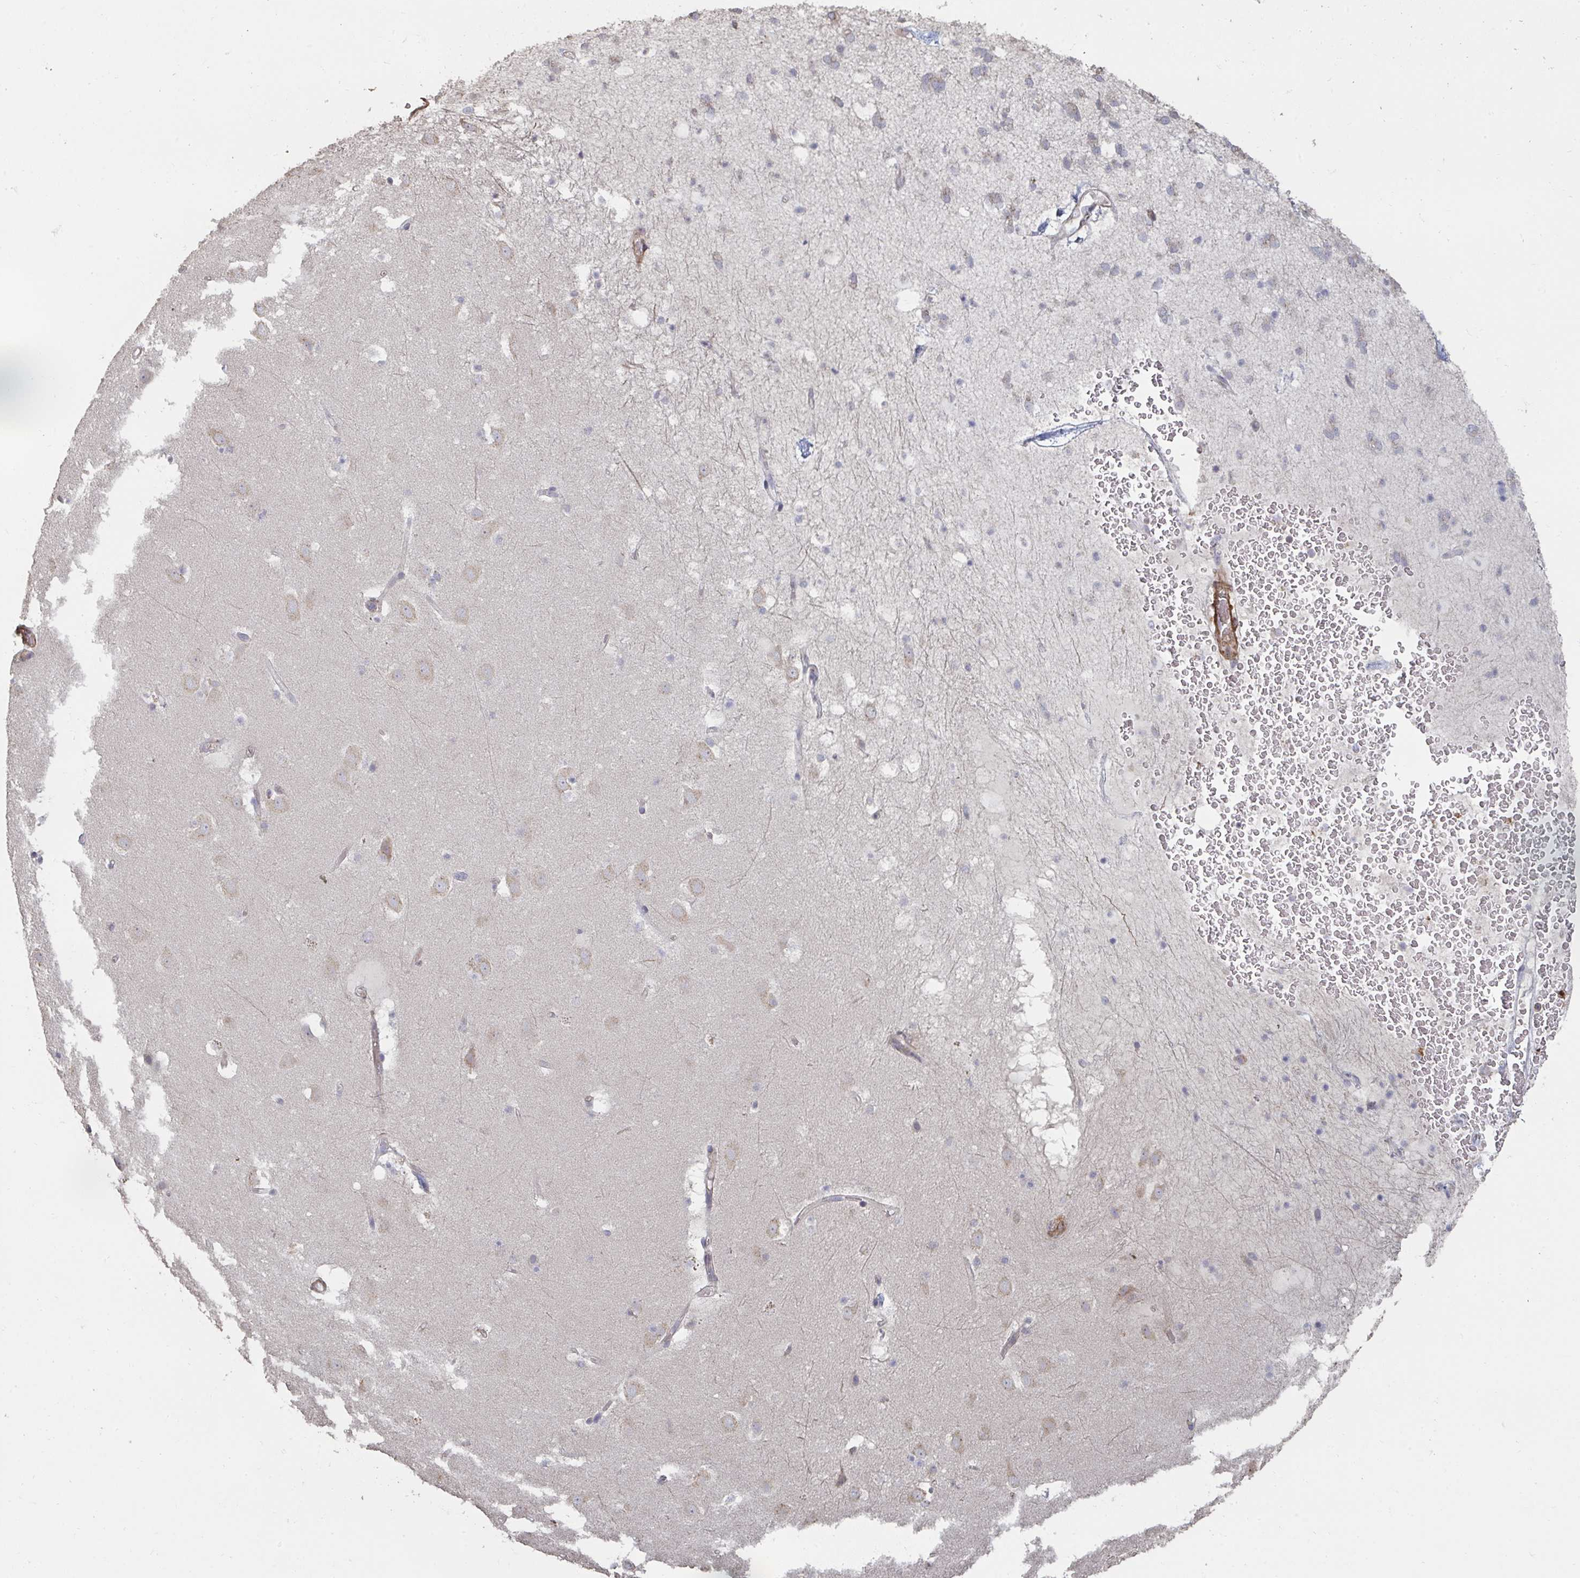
{"staining": {"intensity": "negative", "quantity": "none", "location": "none"}, "tissue": "caudate", "cell_type": "Glial cells", "image_type": "normal", "snomed": [{"axis": "morphology", "description": "Normal tissue, NOS"}, {"axis": "topography", "description": "Lateral ventricle wall"}], "caption": "Glial cells show no significant staining in unremarkable caudate.", "gene": "ZFYVE28", "patient": {"sex": "male", "age": 37}}